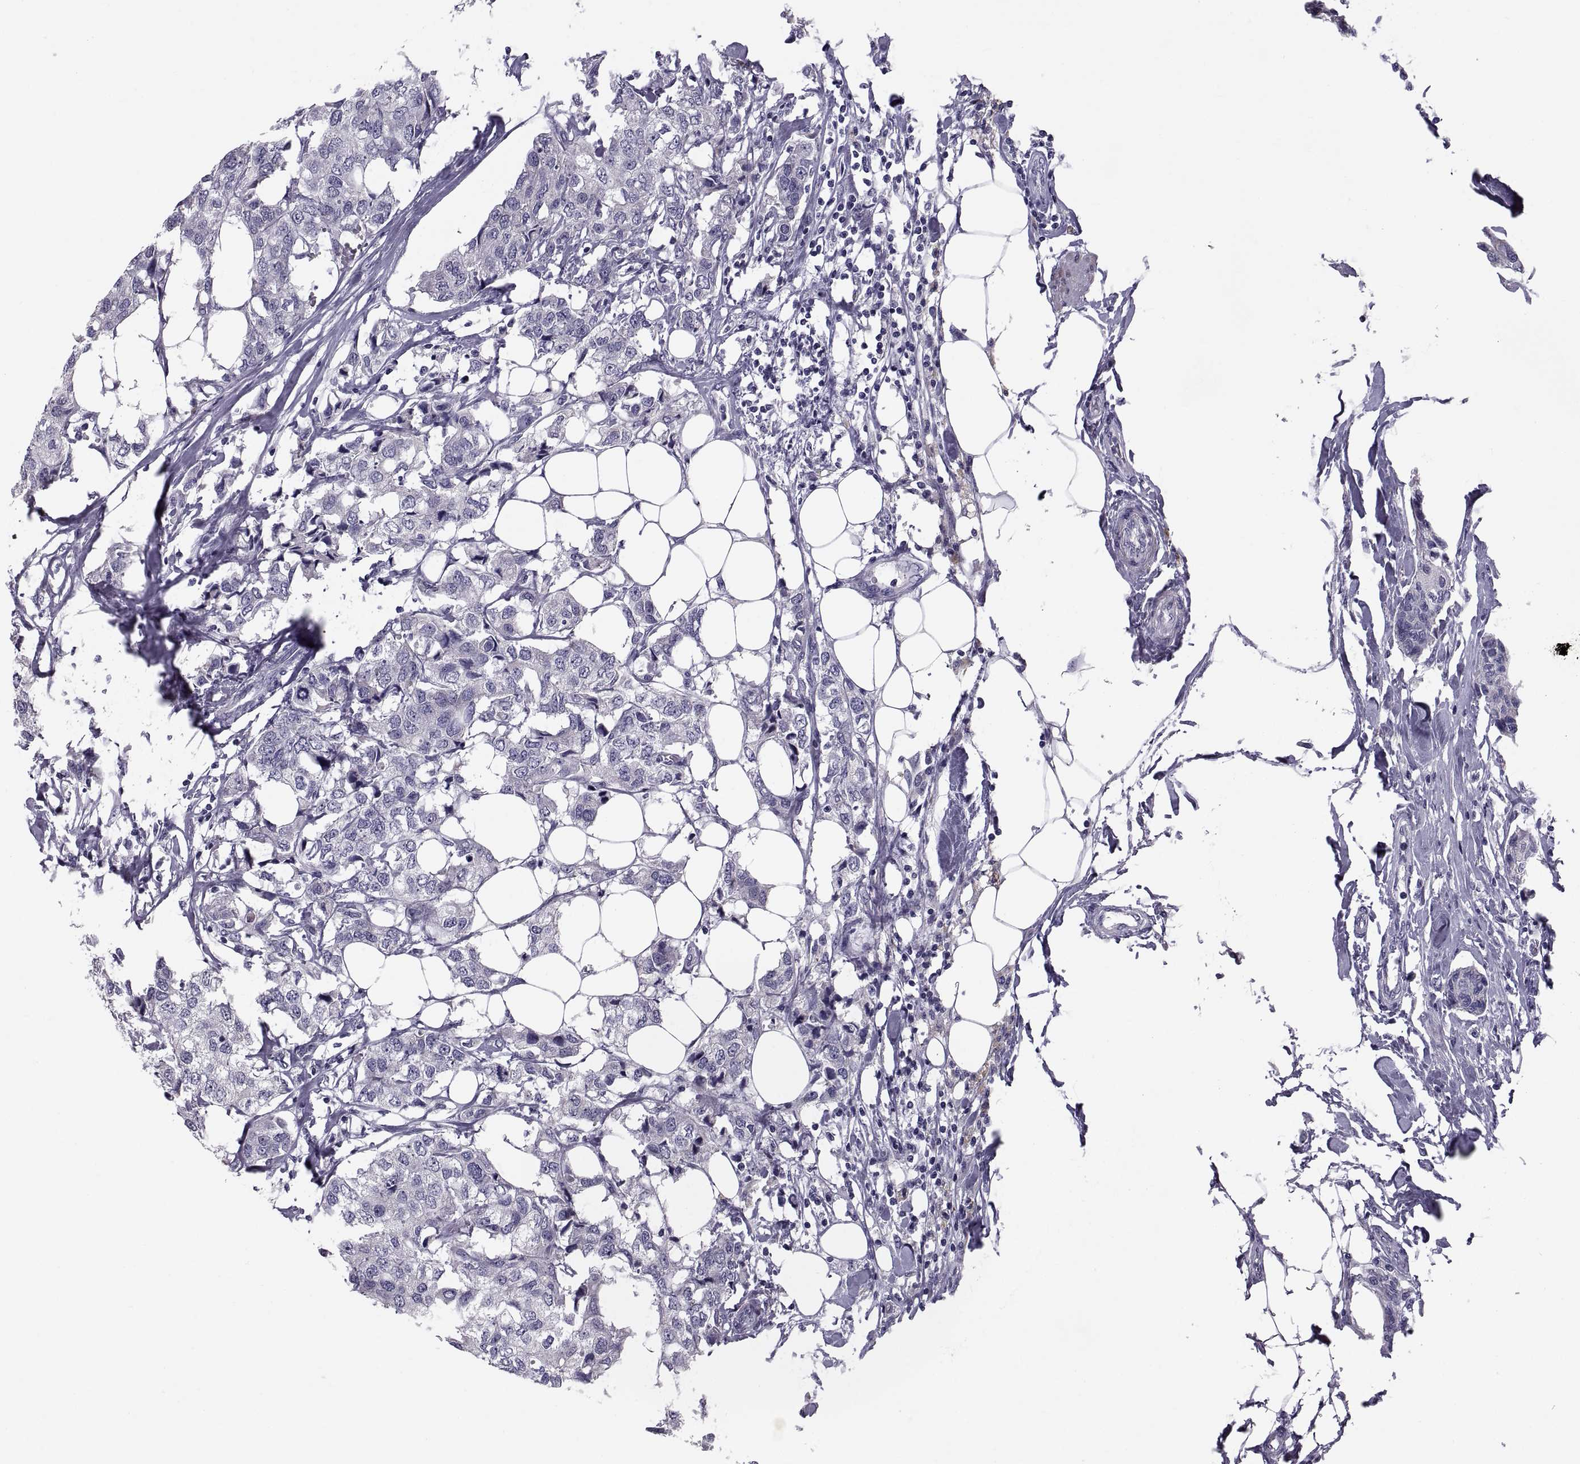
{"staining": {"intensity": "negative", "quantity": "none", "location": "none"}, "tissue": "breast cancer", "cell_type": "Tumor cells", "image_type": "cancer", "snomed": [{"axis": "morphology", "description": "Duct carcinoma"}, {"axis": "topography", "description": "Breast"}], "caption": "Immunohistochemical staining of human breast infiltrating ductal carcinoma displays no significant expression in tumor cells.", "gene": "PDZRN4", "patient": {"sex": "female", "age": 80}}